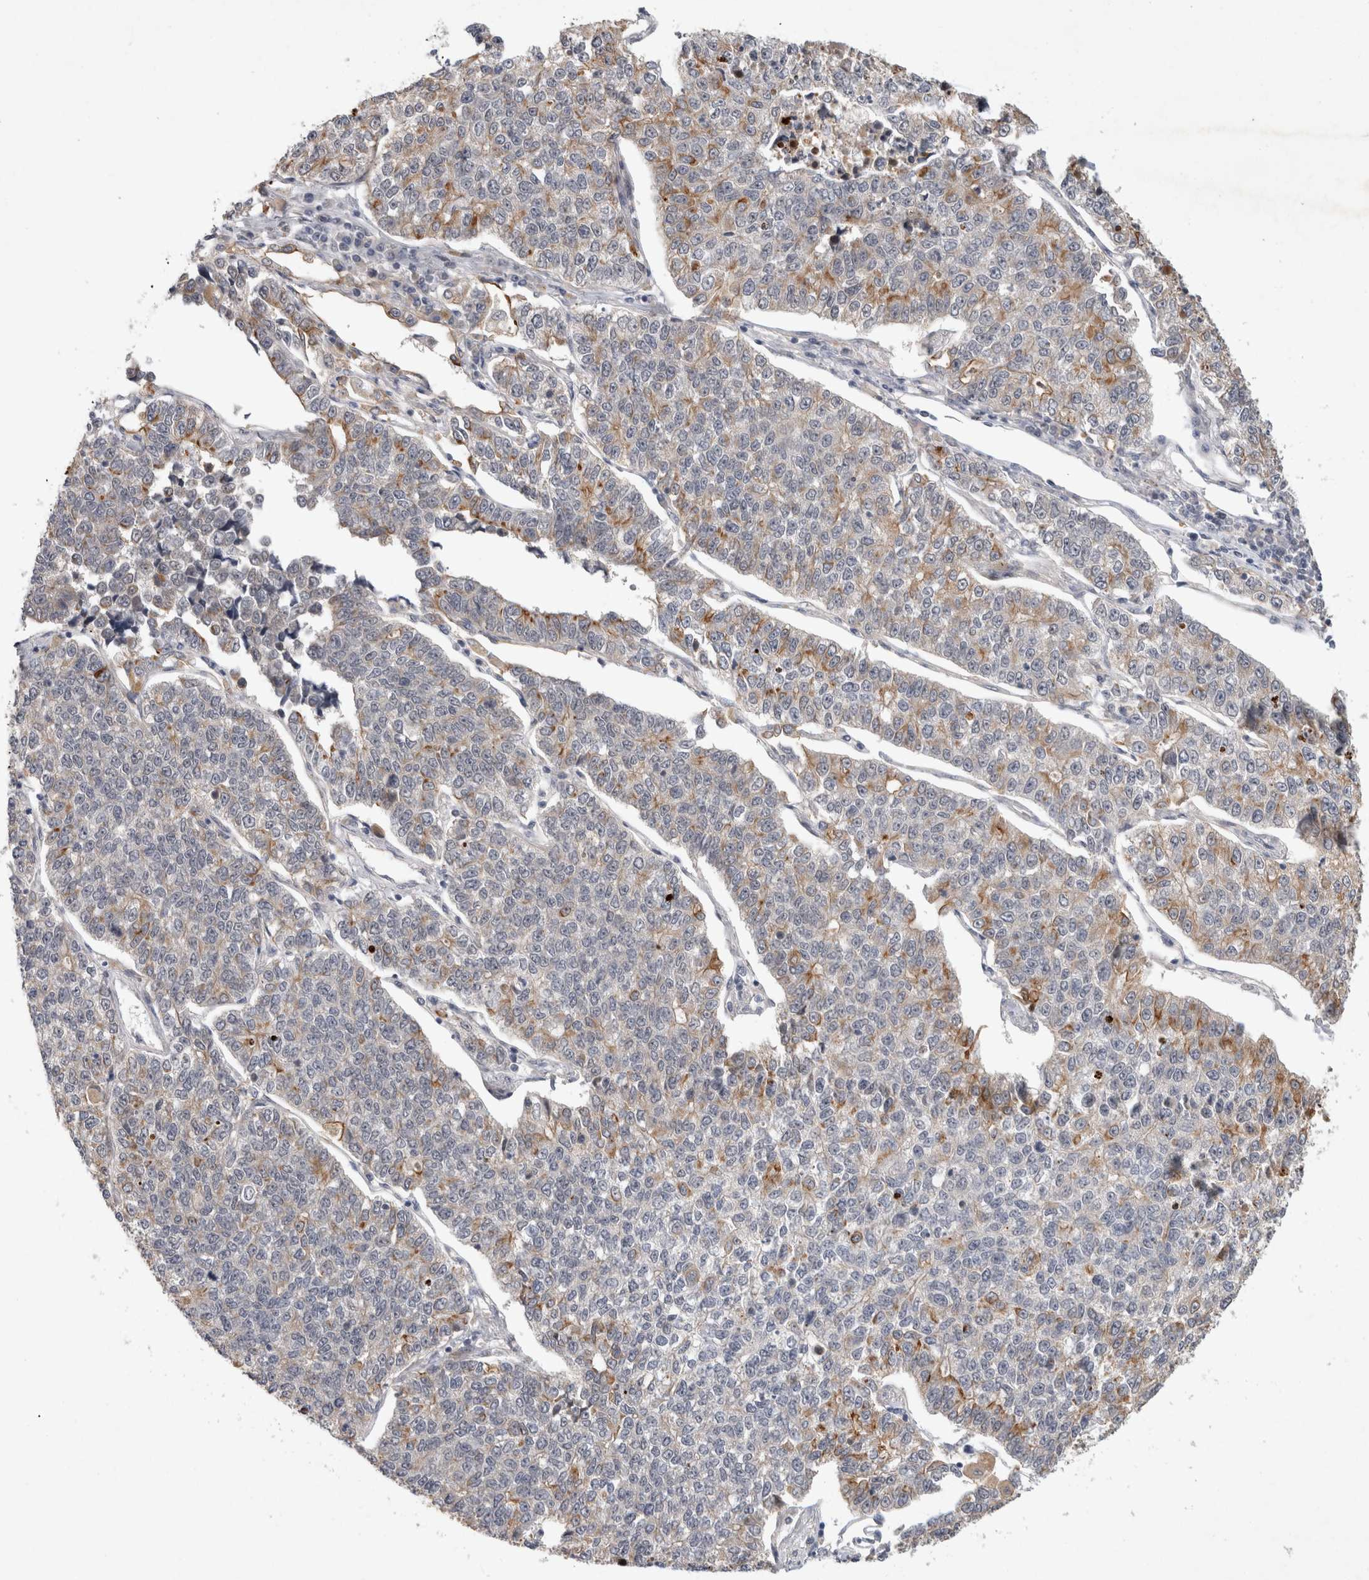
{"staining": {"intensity": "moderate", "quantity": "<25%", "location": "cytoplasmic/membranous"}, "tissue": "lung cancer", "cell_type": "Tumor cells", "image_type": "cancer", "snomed": [{"axis": "morphology", "description": "Adenocarcinoma, NOS"}, {"axis": "topography", "description": "Lung"}], "caption": "Moderate cytoplasmic/membranous expression is seen in approximately <25% of tumor cells in lung cancer. (Stains: DAB (3,3'-diaminobenzidine) in brown, nuclei in blue, Microscopy: brightfield microscopy at high magnification).", "gene": "CRISPLD1", "patient": {"sex": "male", "age": 49}}